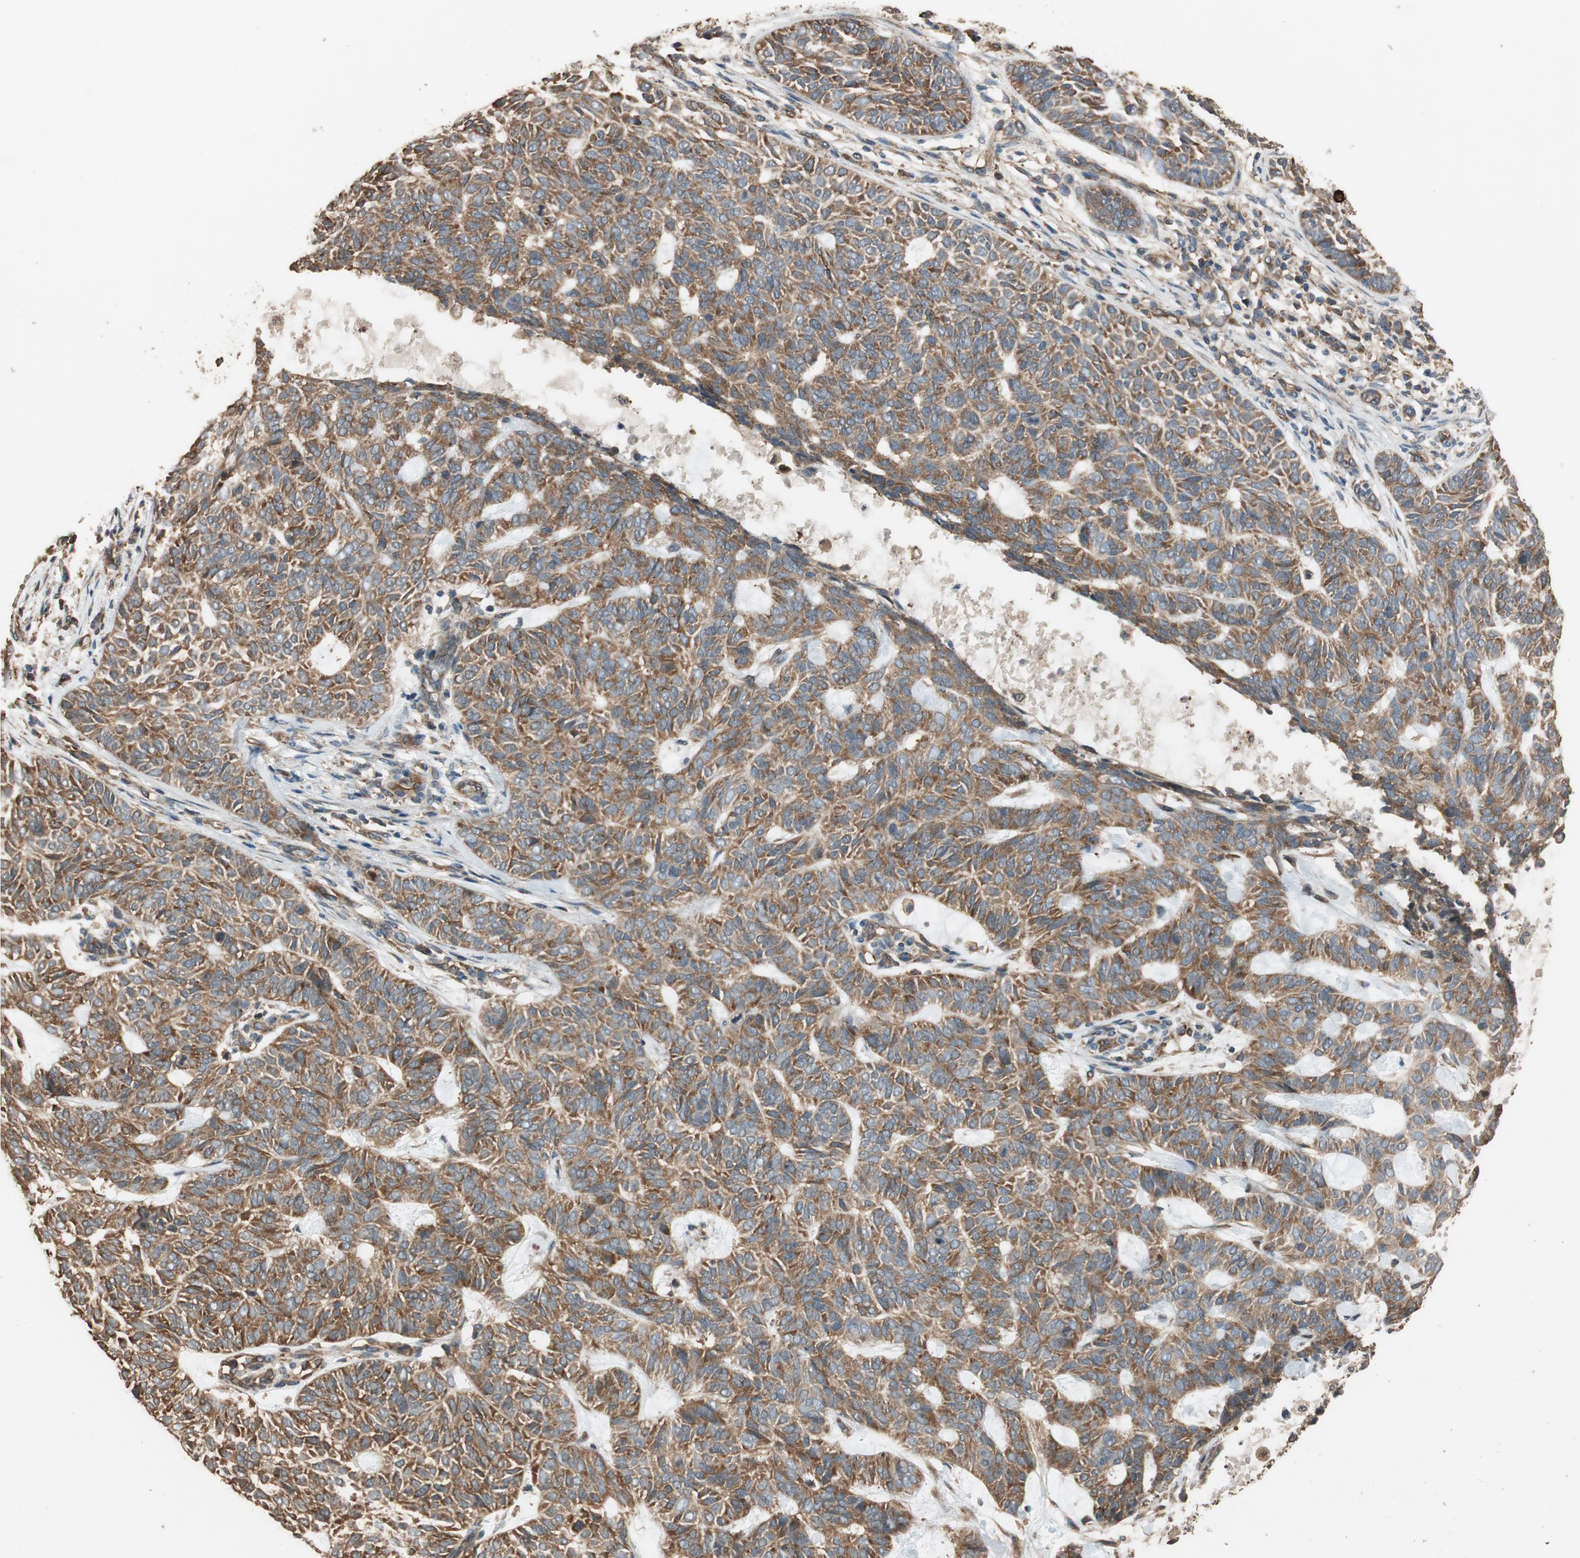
{"staining": {"intensity": "moderate", "quantity": ">75%", "location": "cytoplasmic/membranous"}, "tissue": "skin cancer", "cell_type": "Tumor cells", "image_type": "cancer", "snomed": [{"axis": "morphology", "description": "Basal cell carcinoma"}, {"axis": "topography", "description": "Skin"}], "caption": "Human skin cancer stained with a brown dye demonstrates moderate cytoplasmic/membranous positive expression in about >75% of tumor cells.", "gene": "MST1R", "patient": {"sex": "male", "age": 87}}